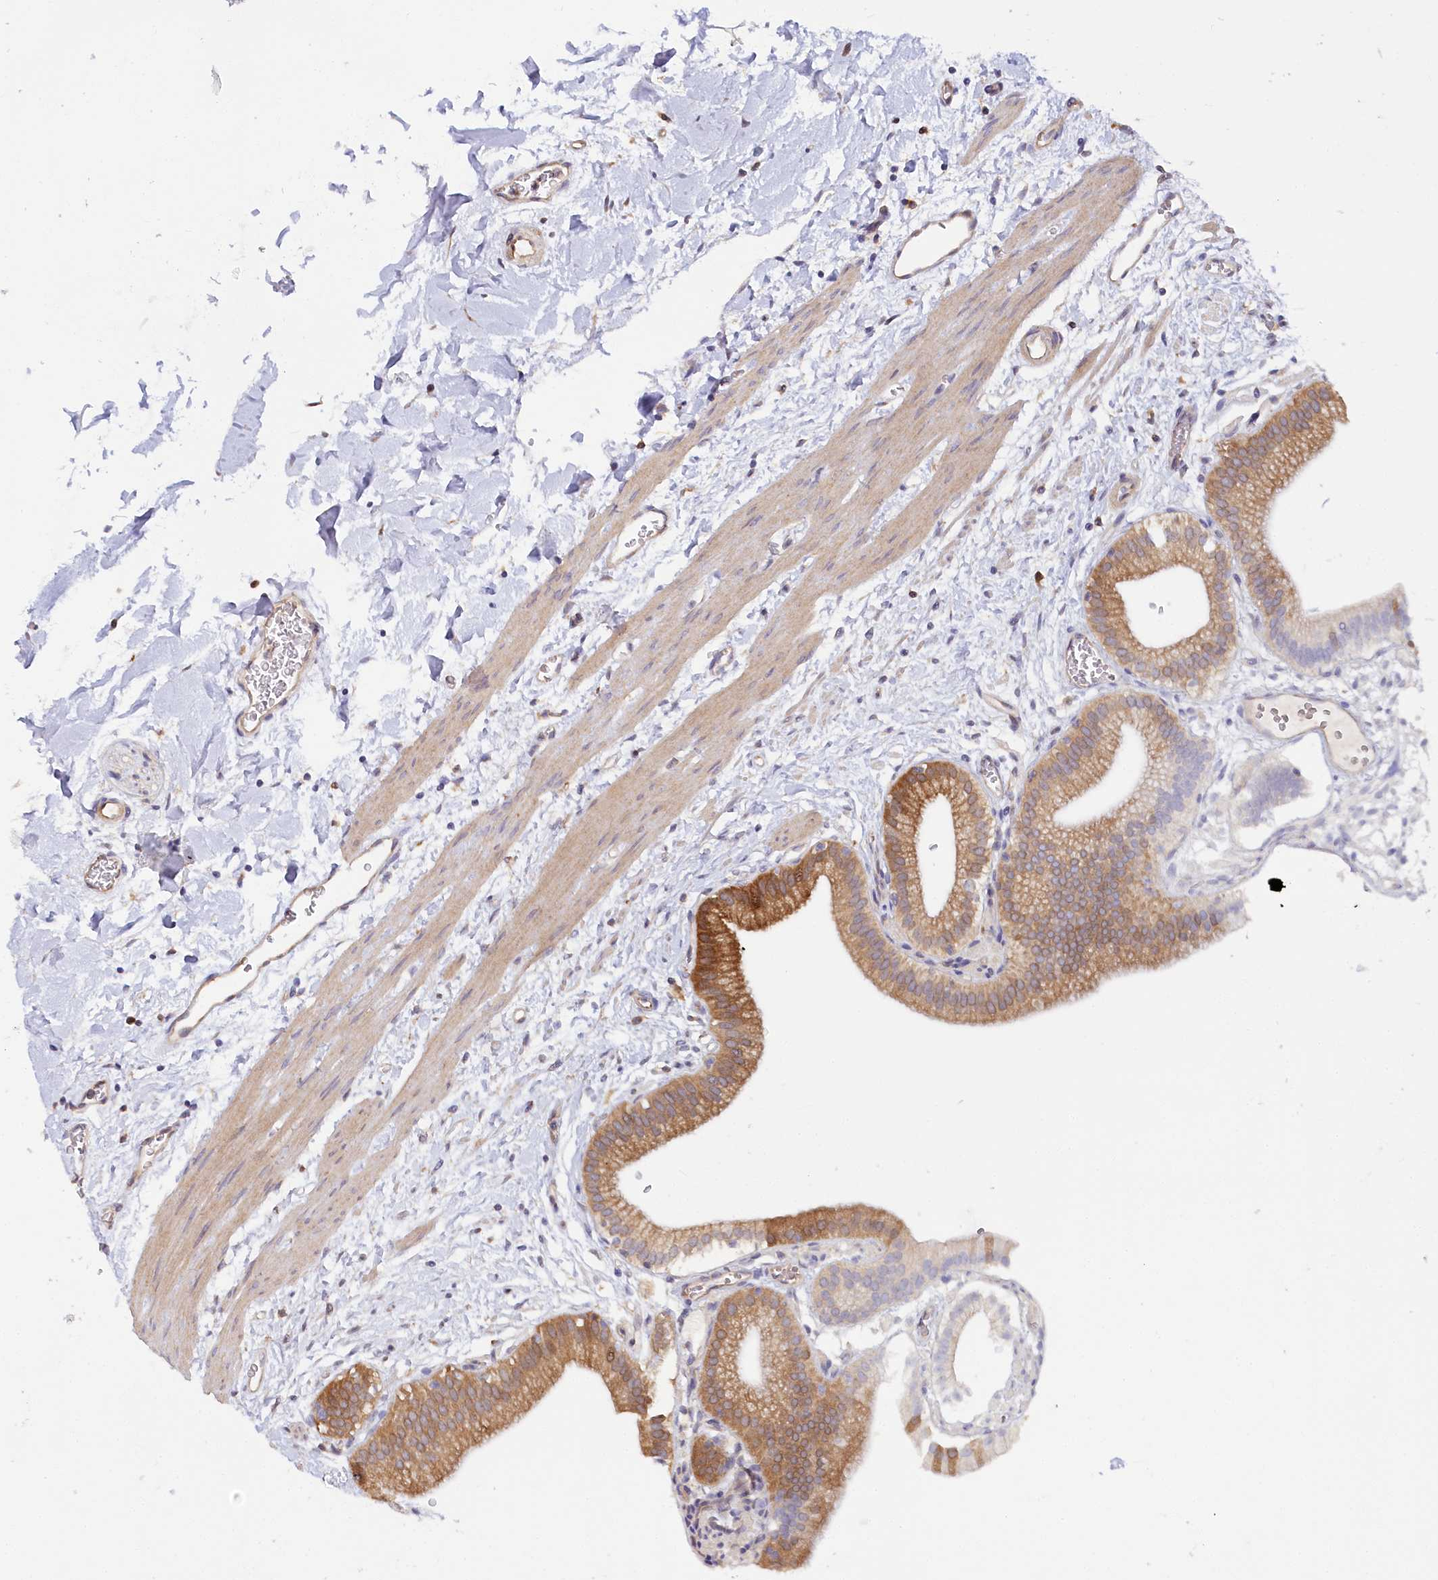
{"staining": {"intensity": "moderate", "quantity": ">75%", "location": "cytoplasmic/membranous"}, "tissue": "gallbladder", "cell_type": "Glandular cells", "image_type": "normal", "snomed": [{"axis": "morphology", "description": "Normal tissue, NOS"}, {"axis": "topography", "description": "Gallbladder"}], "caption": "IHC (DAB) staining of benign human gallbladder demonstrates moderate cytoplasmic/membranous protein positivity in approximately >75% of glandular cells.", "gene": "PAIP2", "patient": {"sex": "male", "age": 55}}